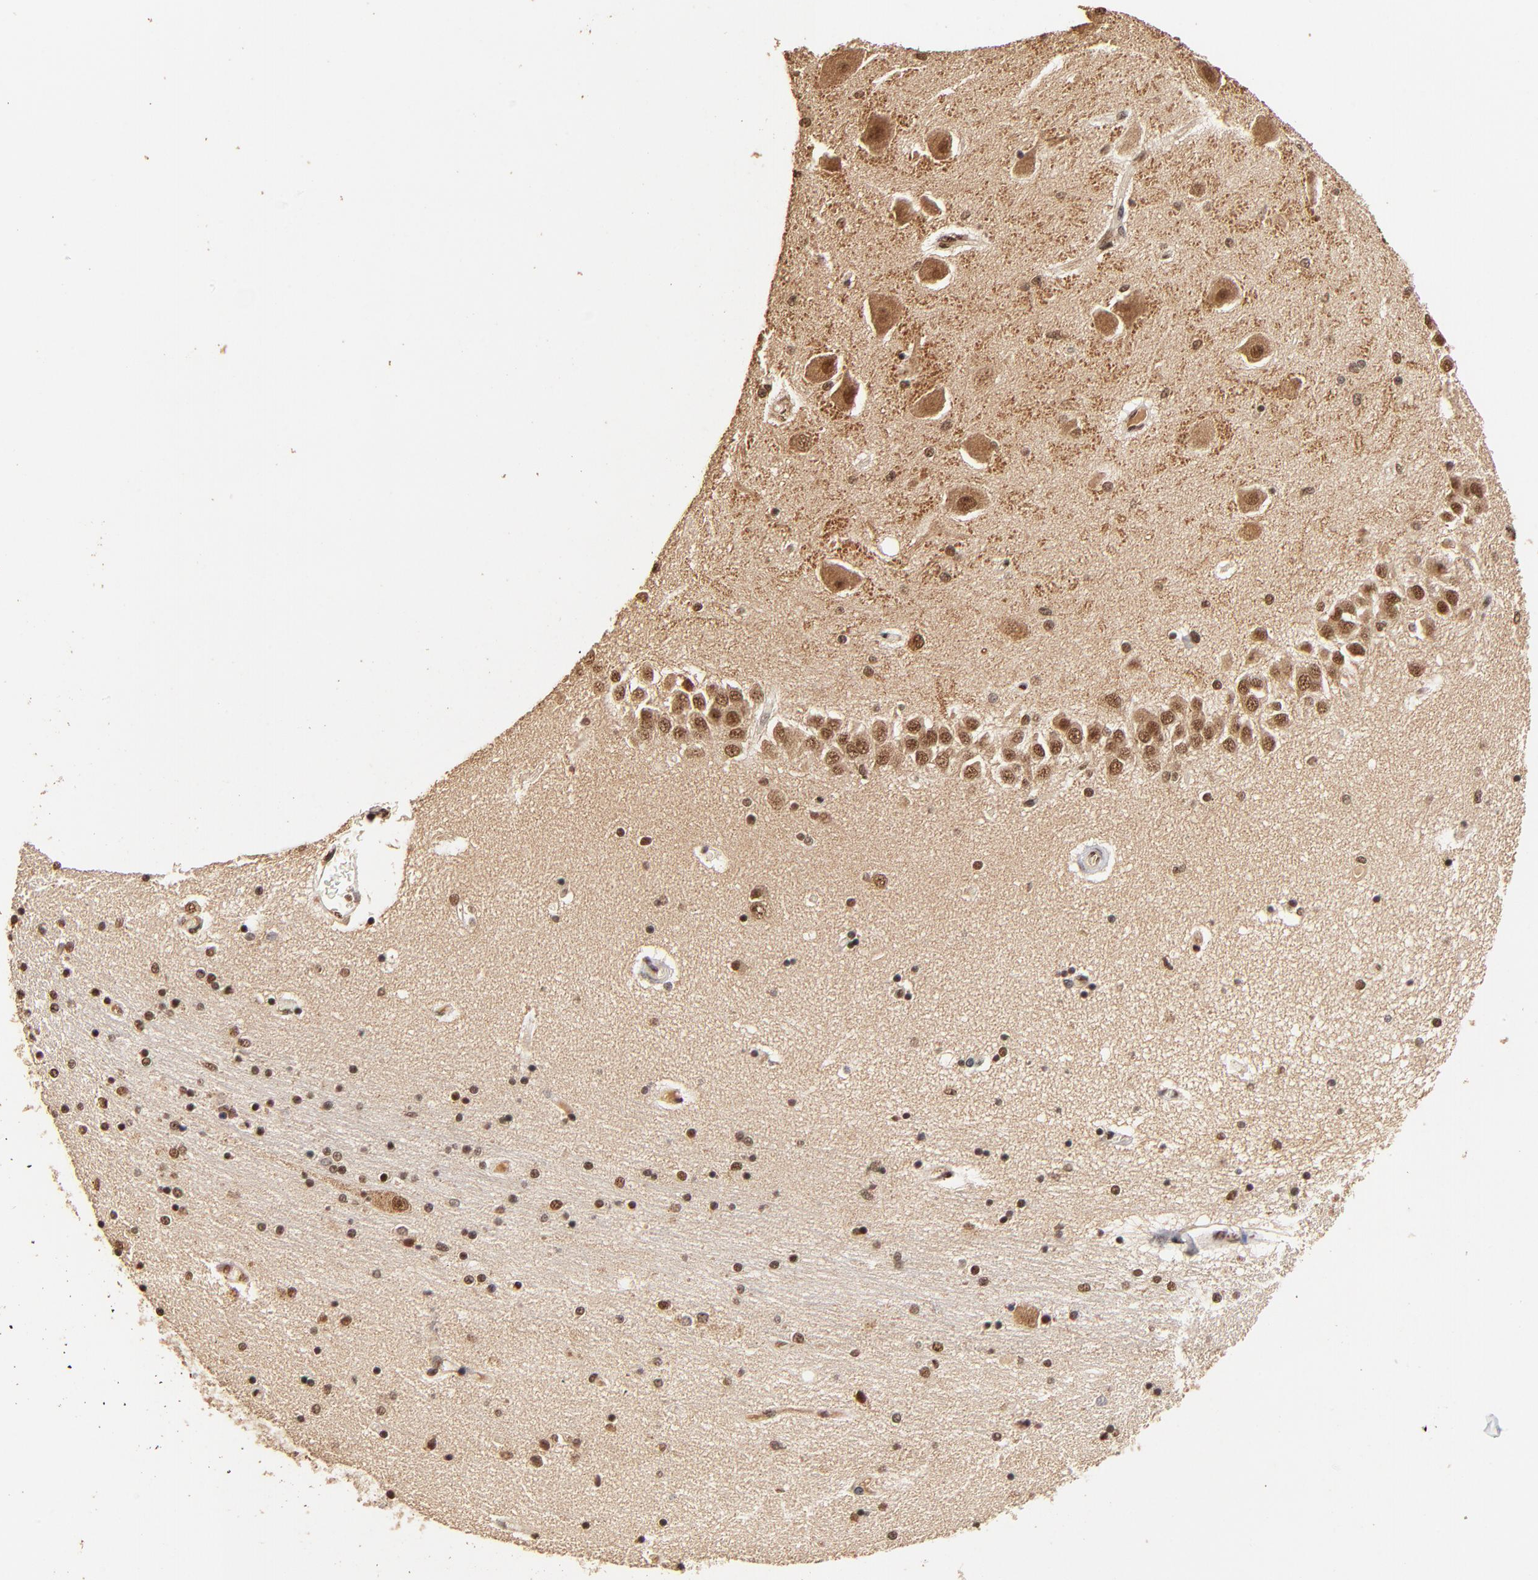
{"staining": {"intensity": "strong", "quantity": ">75%", "location": "nuclear"}, "tissue": "hippocampus", "cell_type": "Glial cells", "image_type": "normal", "snomed": [{"axis": "morphology", "description": "Normal tissue, NOS"}, {"axis": "topography", "description": "Hippocampus"}], "caption": "Human hippocampus stained with a brown dye demonstrates strong nuclear positive positivity in about >75% of glial cells.", "gene": "MED12", "patient": {"sex": "female", "age": 54}}